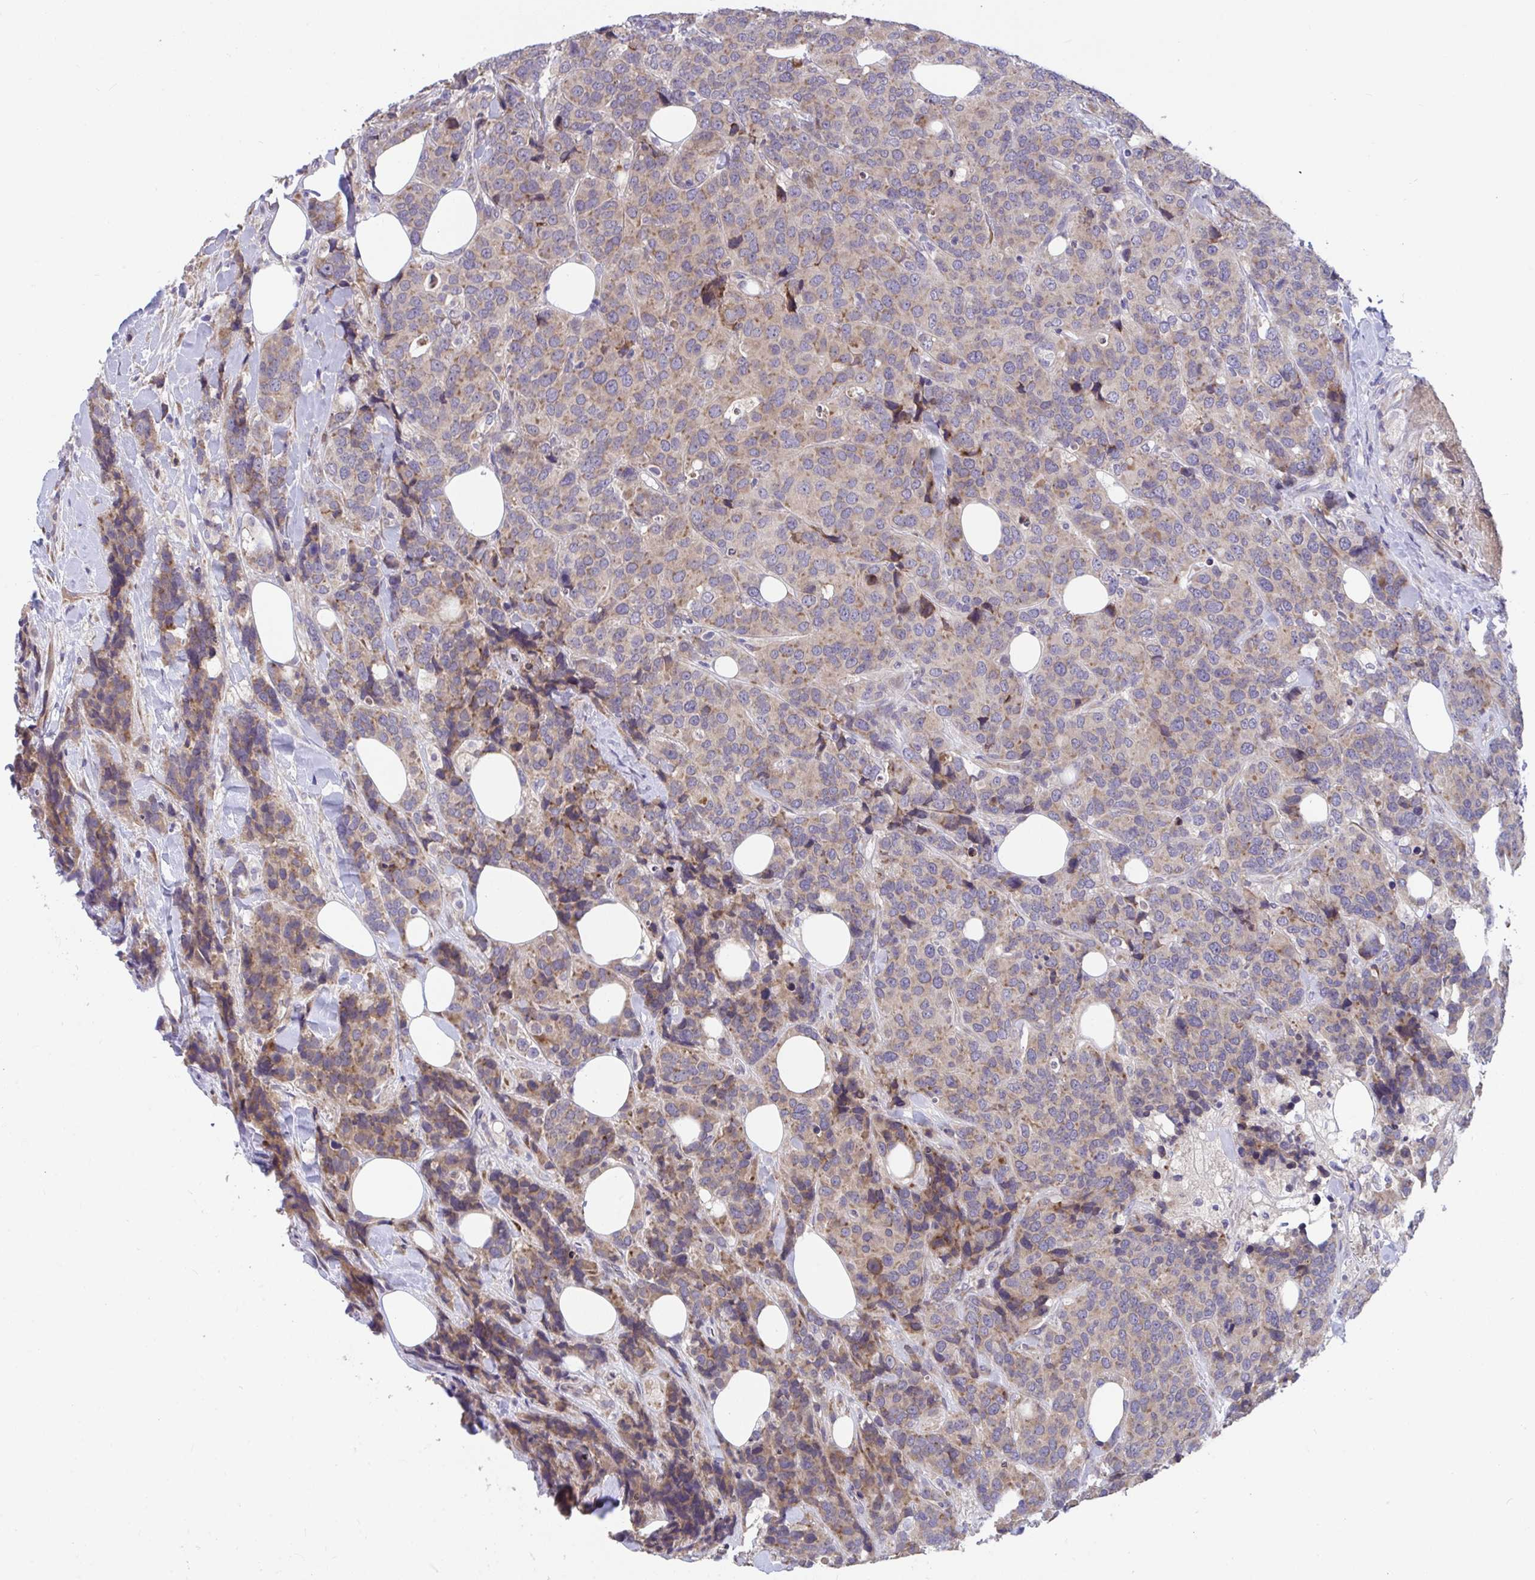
{"staining": {"intensity": "moderate", "quantity": ">75%", "location": "cytoplasmic/membranous"}, "tissue": "breast cancer", "cell_type": "Tumor cells", "image_type": "cancer", "snomed": [{"axis": "morphology", "description": "Lobular carcinoma"}, {"axis": "topography", "description": "Breast"}], "caption": "Breast cancer (lobular carcinoma) stained with DAB immunohistochemistry exhibits medium levels of moderate cytoplasmic/membranous positivity in about >75% of tumor cells.", "gene": "SUSD4", "patient": {"sex": "female", "age": 59}}